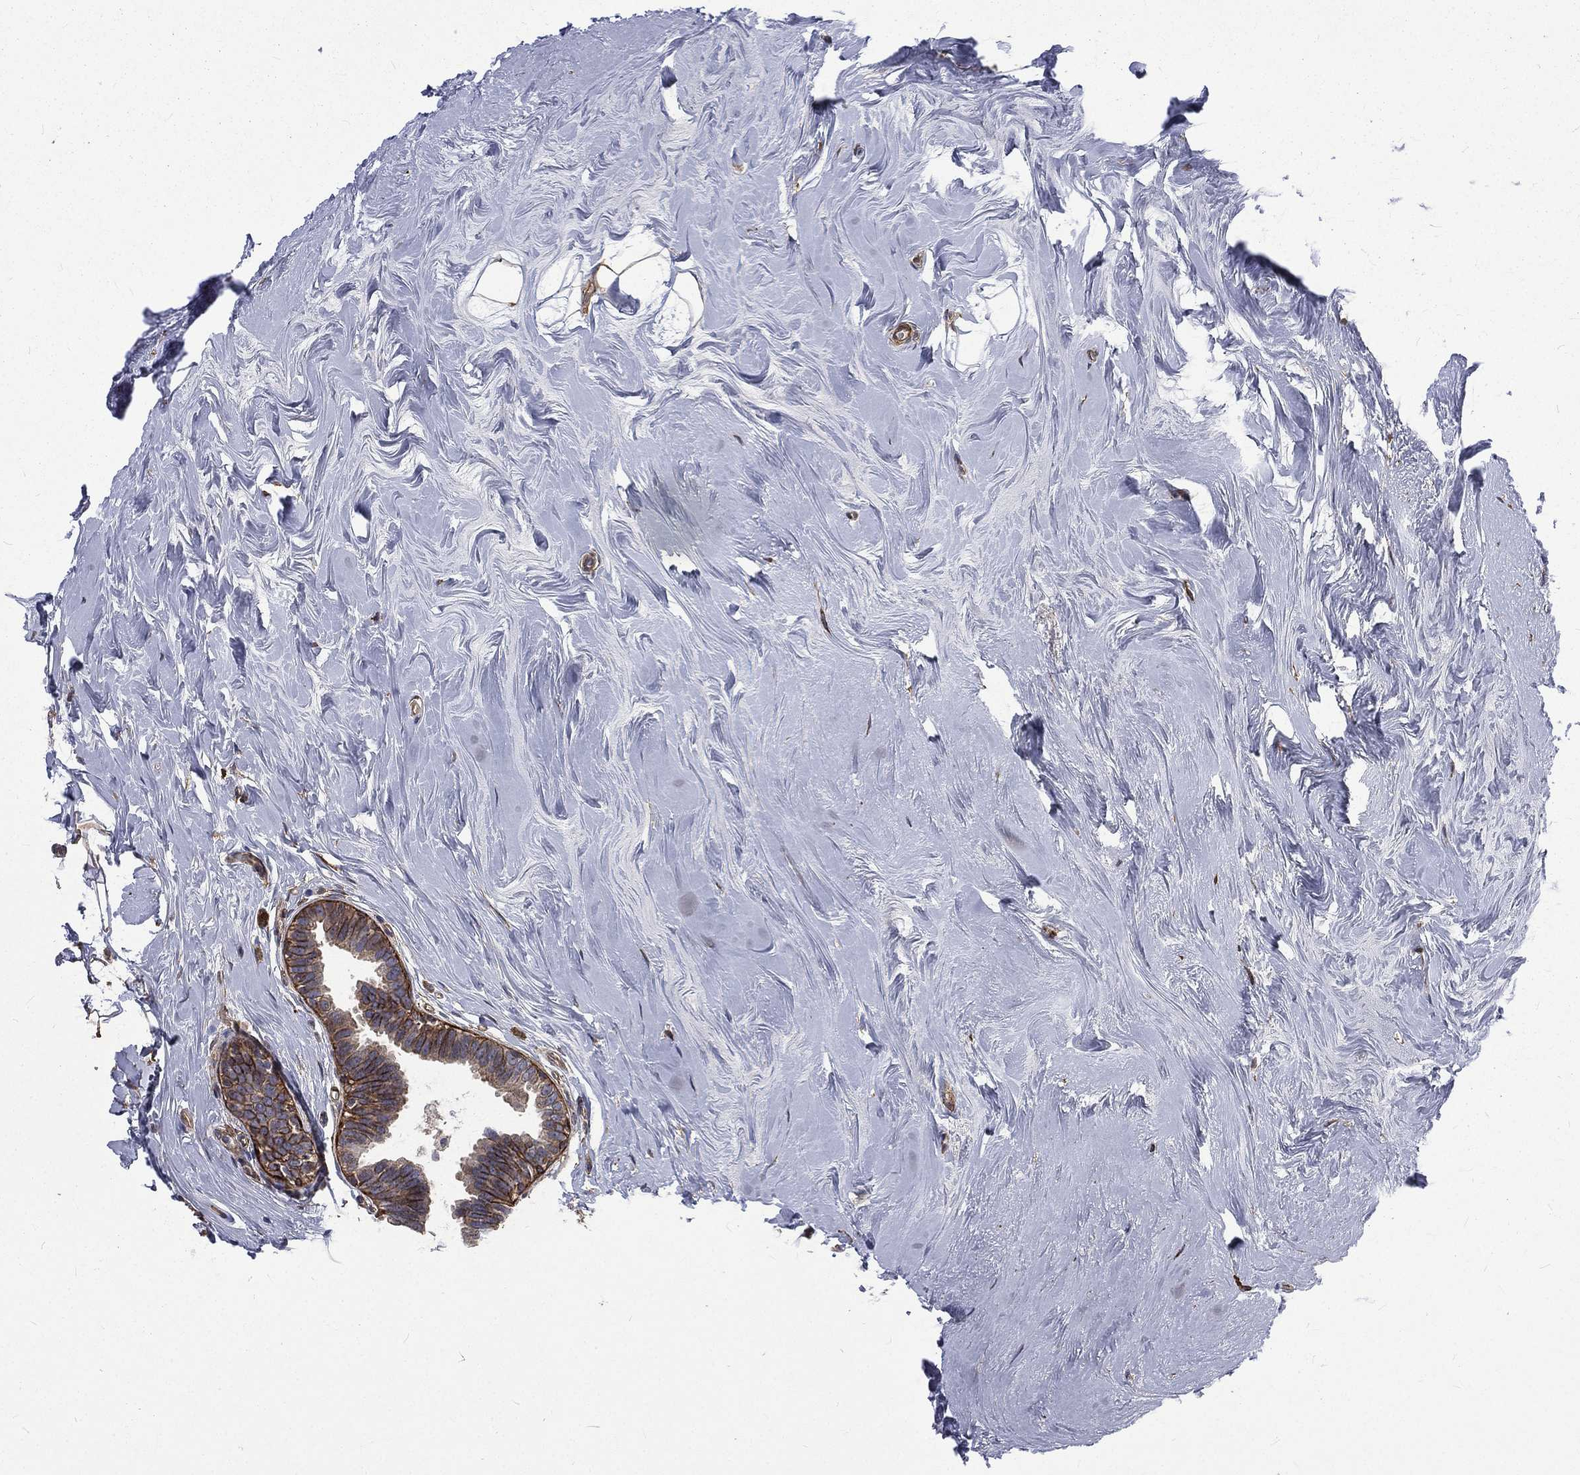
{"staining": {"intensity": "moderate", "quantity": "<25%", "location": "cytoplasmic/membranous"}, "tissue": "breast cancer", "cell_type": "Tumor cells", "image_type": "cancer", "snomed": [{"axis": "morphology", "description": "Duct carcinoma"}, {"axis": "topography", "description": "Breast"}], "caption": "Tumor cells display low levels of moderate cytoplasmic/membranous expression in approximately <25% of cells in human breast cancer. Immunohistochemistry (ihc) stains the protein of interest in brown and the nuclei are stained blue.", "gene": "PPFIBP1", "patient": {"sex": "female", "age": 55}}